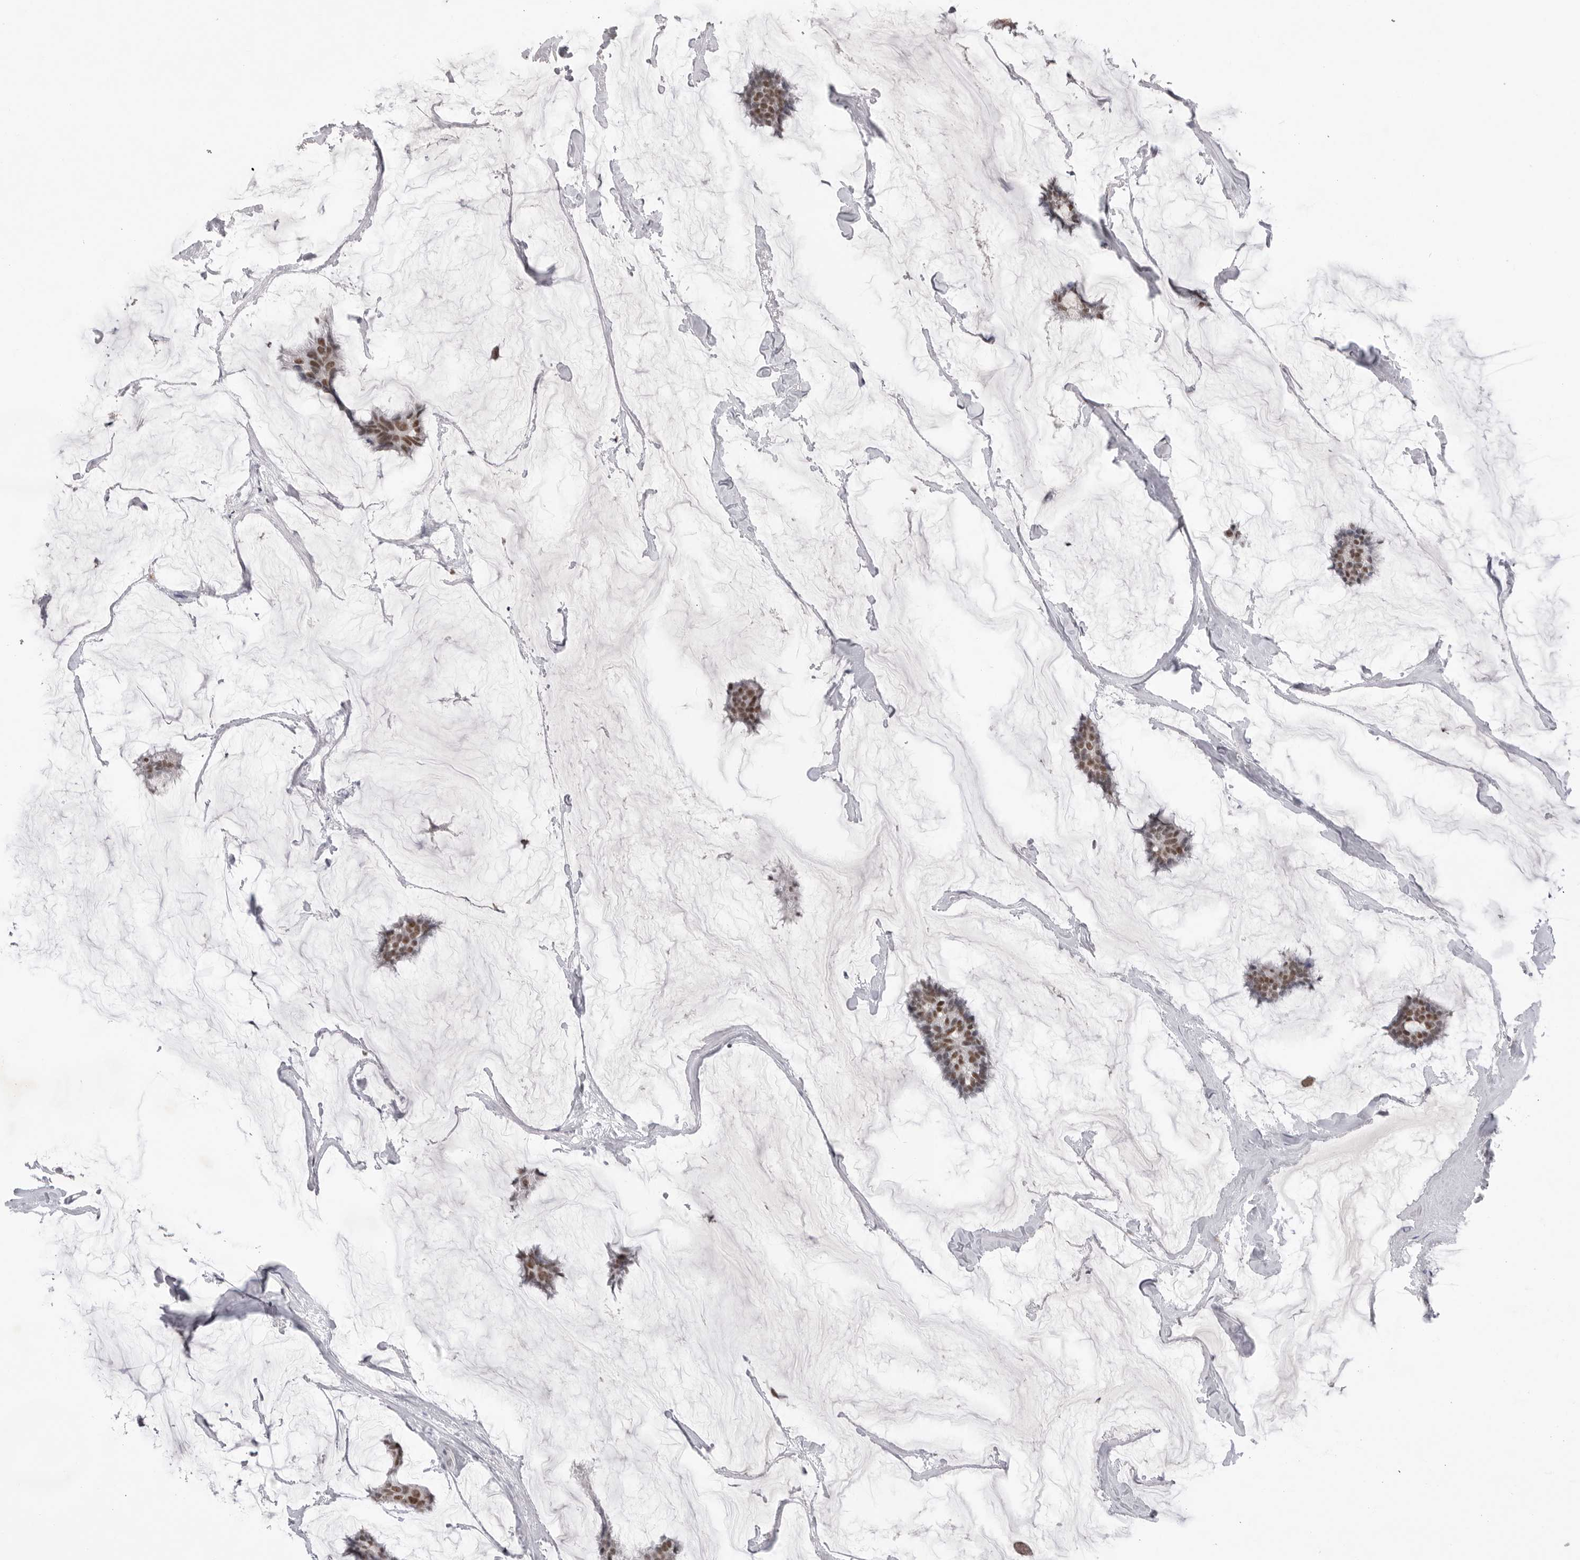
{"staining": {"intensity": "moderate", "quantity": ">75%", "location": "nuclear"}, "tissue": "breast cancer", "cell_type": "Tumor cells", "image_type": "cancer", "snomed": [{"axis": "morphology", "description": "Duct carcinoma"}, {"axis": "topography", "description": "Breast"}], "caption": "Moderate nuclear staining is appreciated in approximately >75% of tumor cells in breast cancer. (DAB IHC with brightfield microscopy, high magnification).", "gene": "ZBTB7B", "patient": {"sex": "female", "age": 93}}